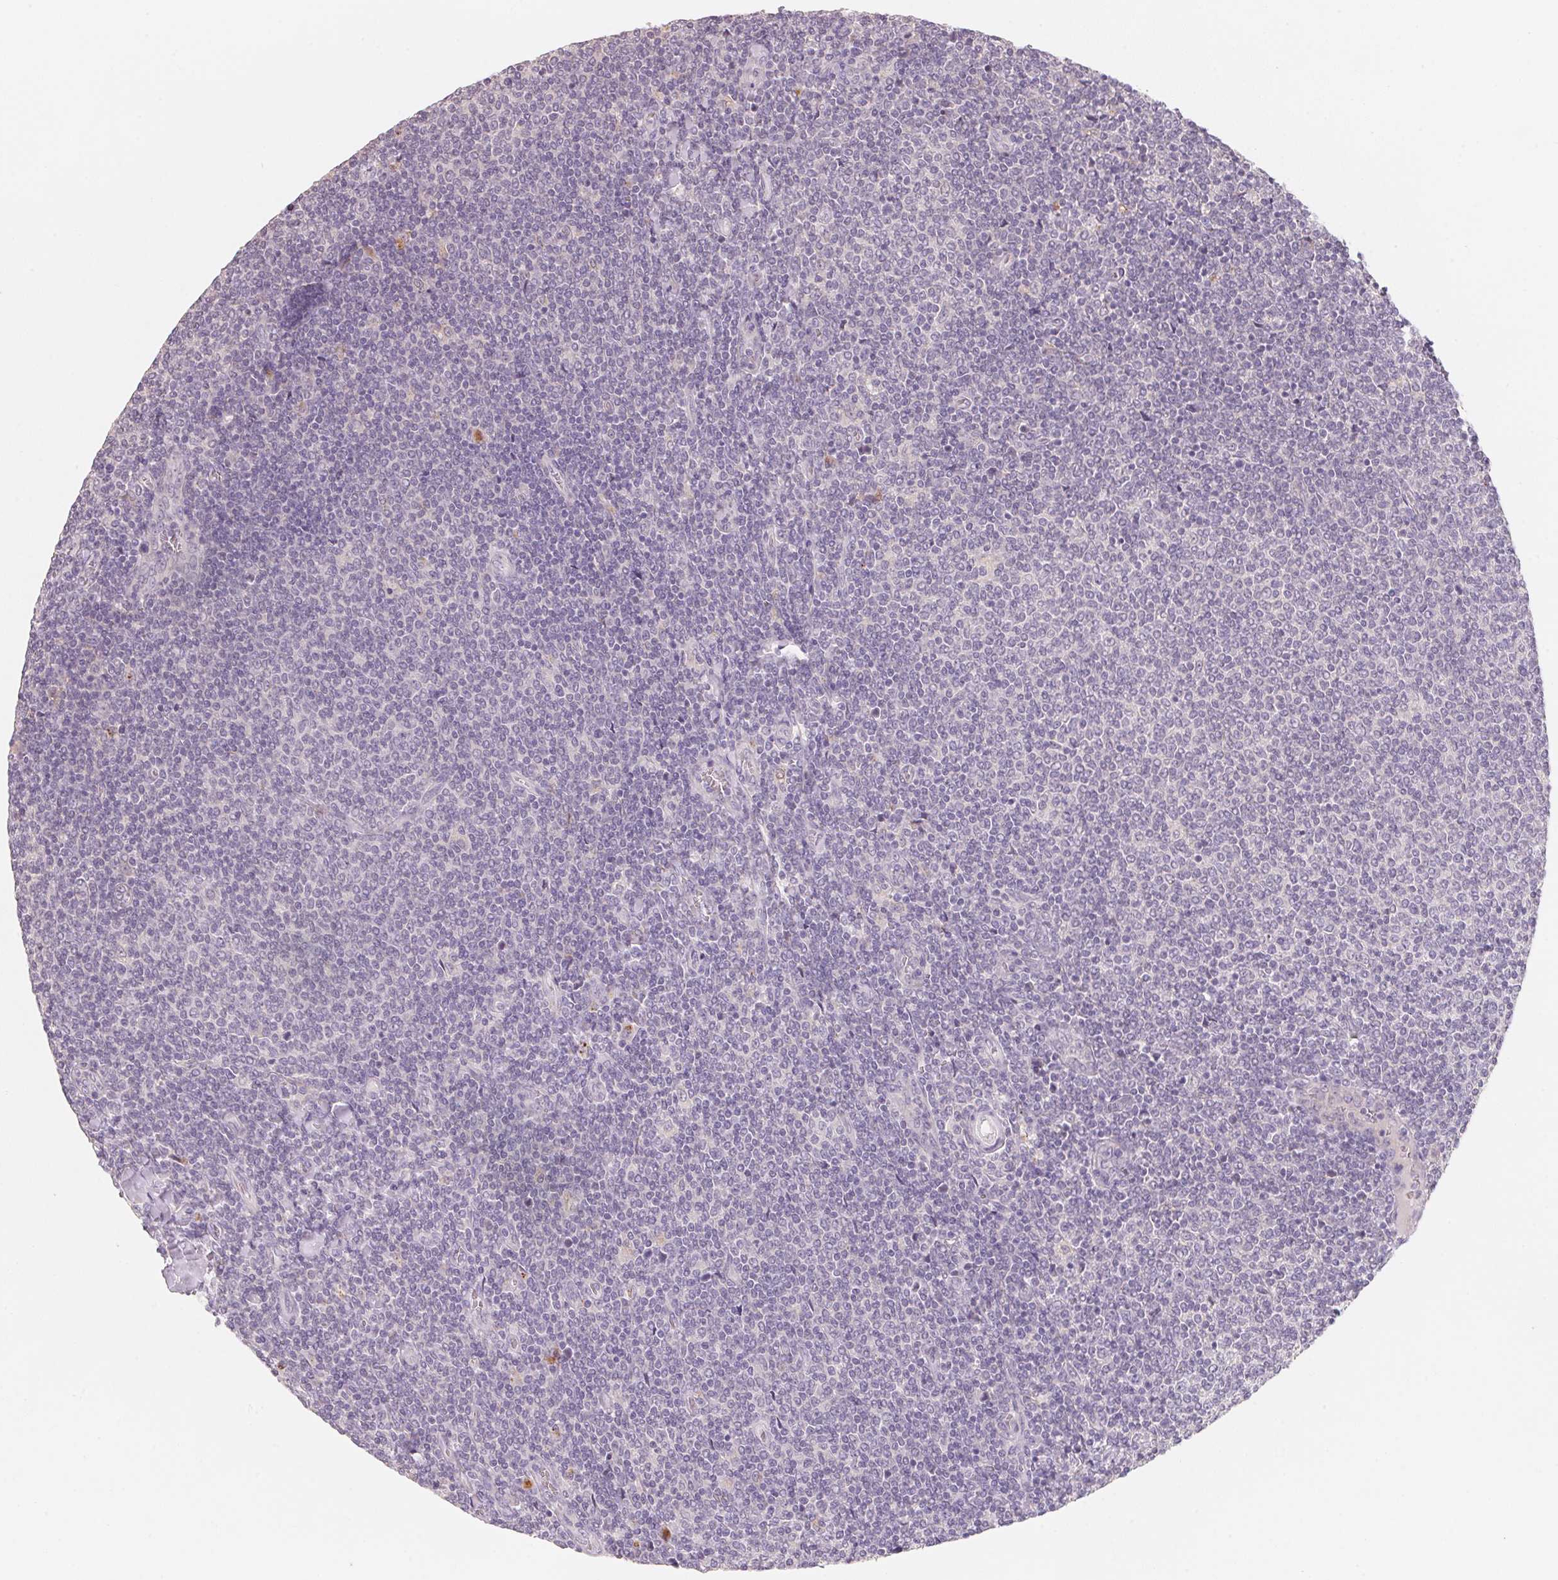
{"staining": {"intensity": "negative", "quantity": "none", "location": "none"}, "tissue": "lymphoma", "cell_type": "Tumor cells", "image_type": "cancer", "snomed": [{"axis": "morphology", "description": "Malignant lymphoma, non-Hodgkin's type, Low grade"}, {"axis": "topography", "description": "Lymph node"}], "caption": "High power microscopy photomicrograph of an immunohistochemistry photomicrograph of lymphoma, revealing no significant staining in tumor cells. (DAB immunohistochemistry (IHC) visualized using brightfield microscopy, high magnification).", "gene": "TREH", "patient": {"sex": "male", "age": 52}}